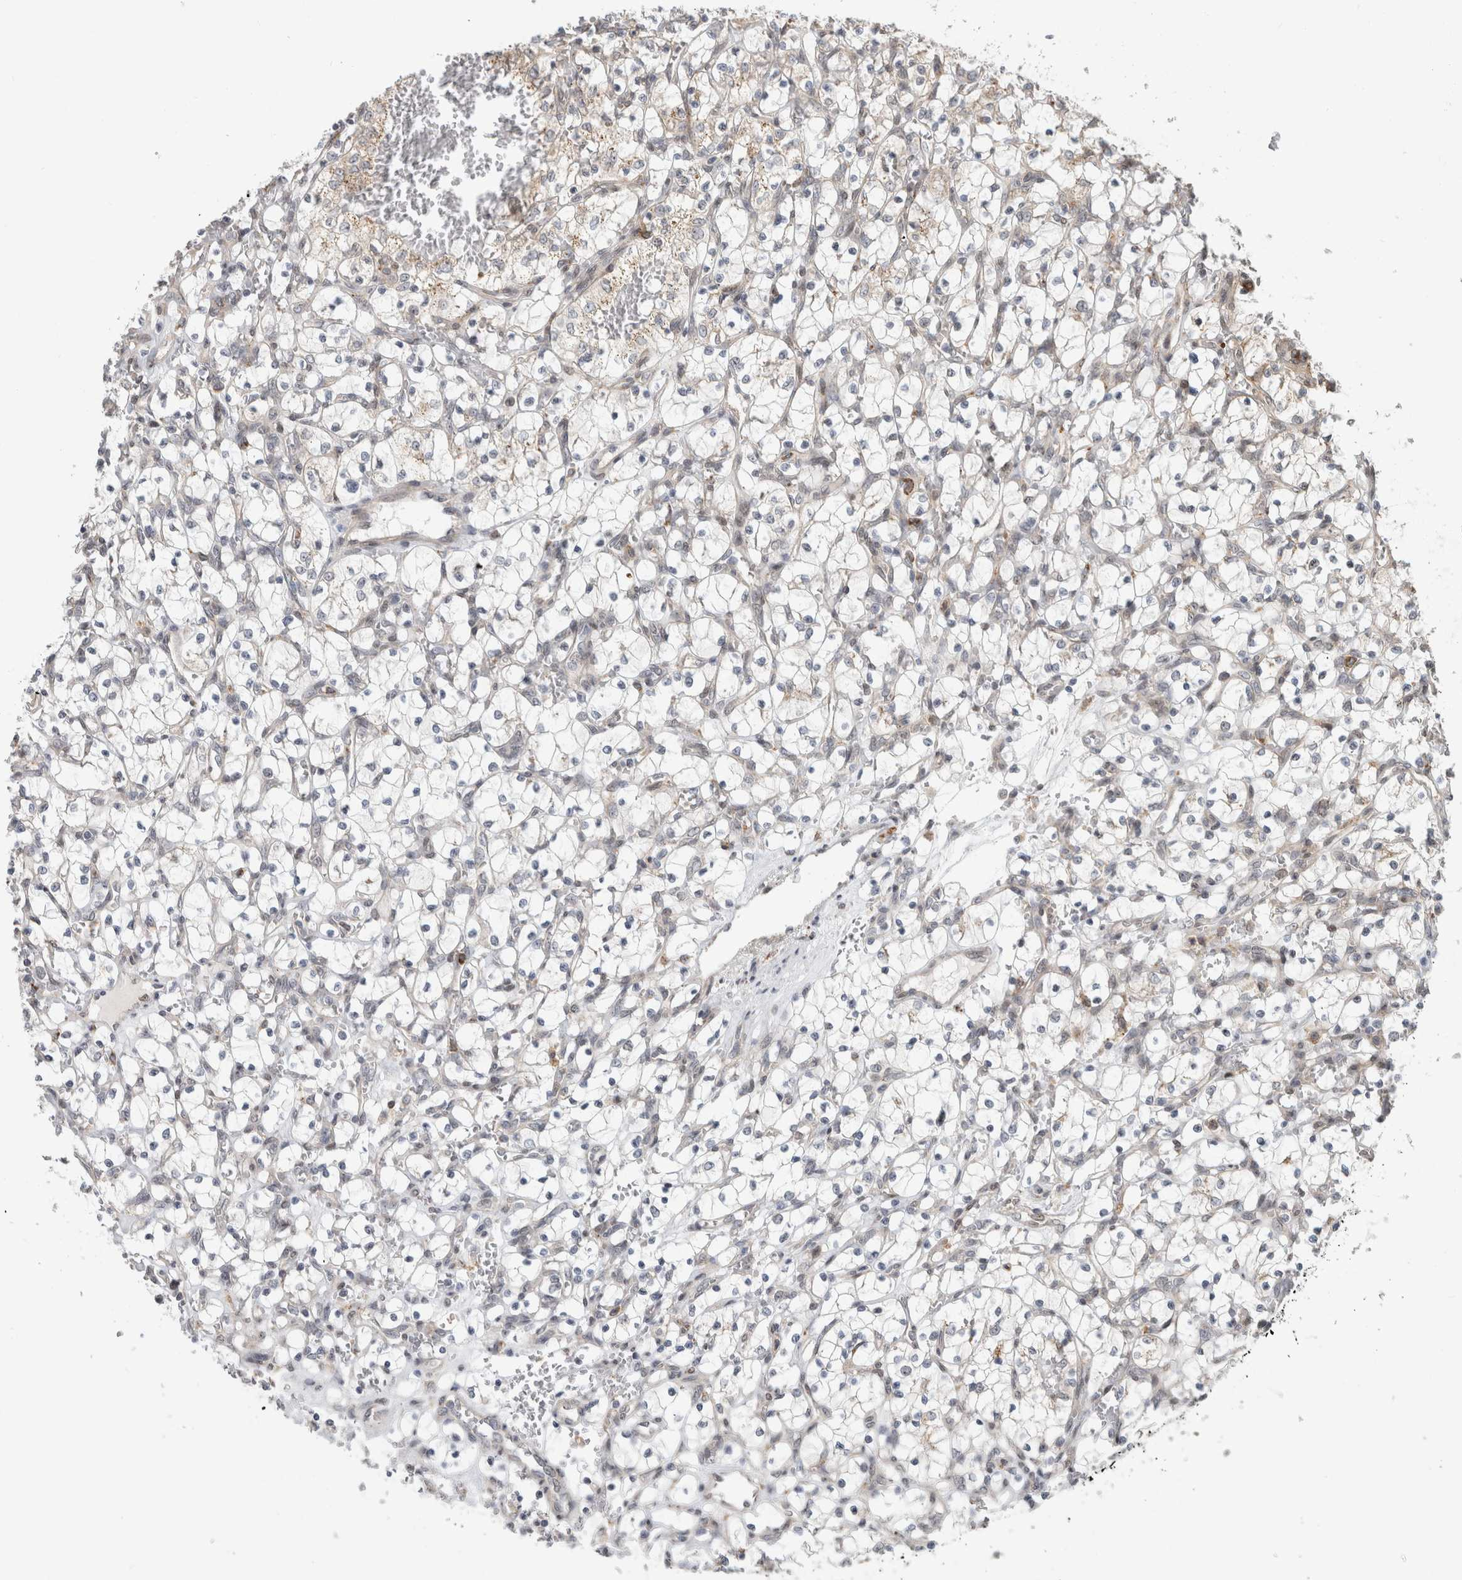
{"staining": {"intensity": "negative", "quantity": "none", "location": "none"}, "tissue": "renal cancer", "cell_type": "Tumor cells", "image_type": "cancer", "snomed": [{"axis": "morphology", "description": "Adenocarcinoma, NOS"}, {"axis": "topography", "description": "Kidney"}], "caption": "High power microscopy photomicrograph of an immunohistochemistry image of renal cancer (adenocarcinoma), revealing no significant staining in tumor cells. (DAB (3,3'-diaminobenzidine) immunohistochemistry, high magnification).", "gene": "NAB2", "patient": {"sex": "female", "age": 69}}